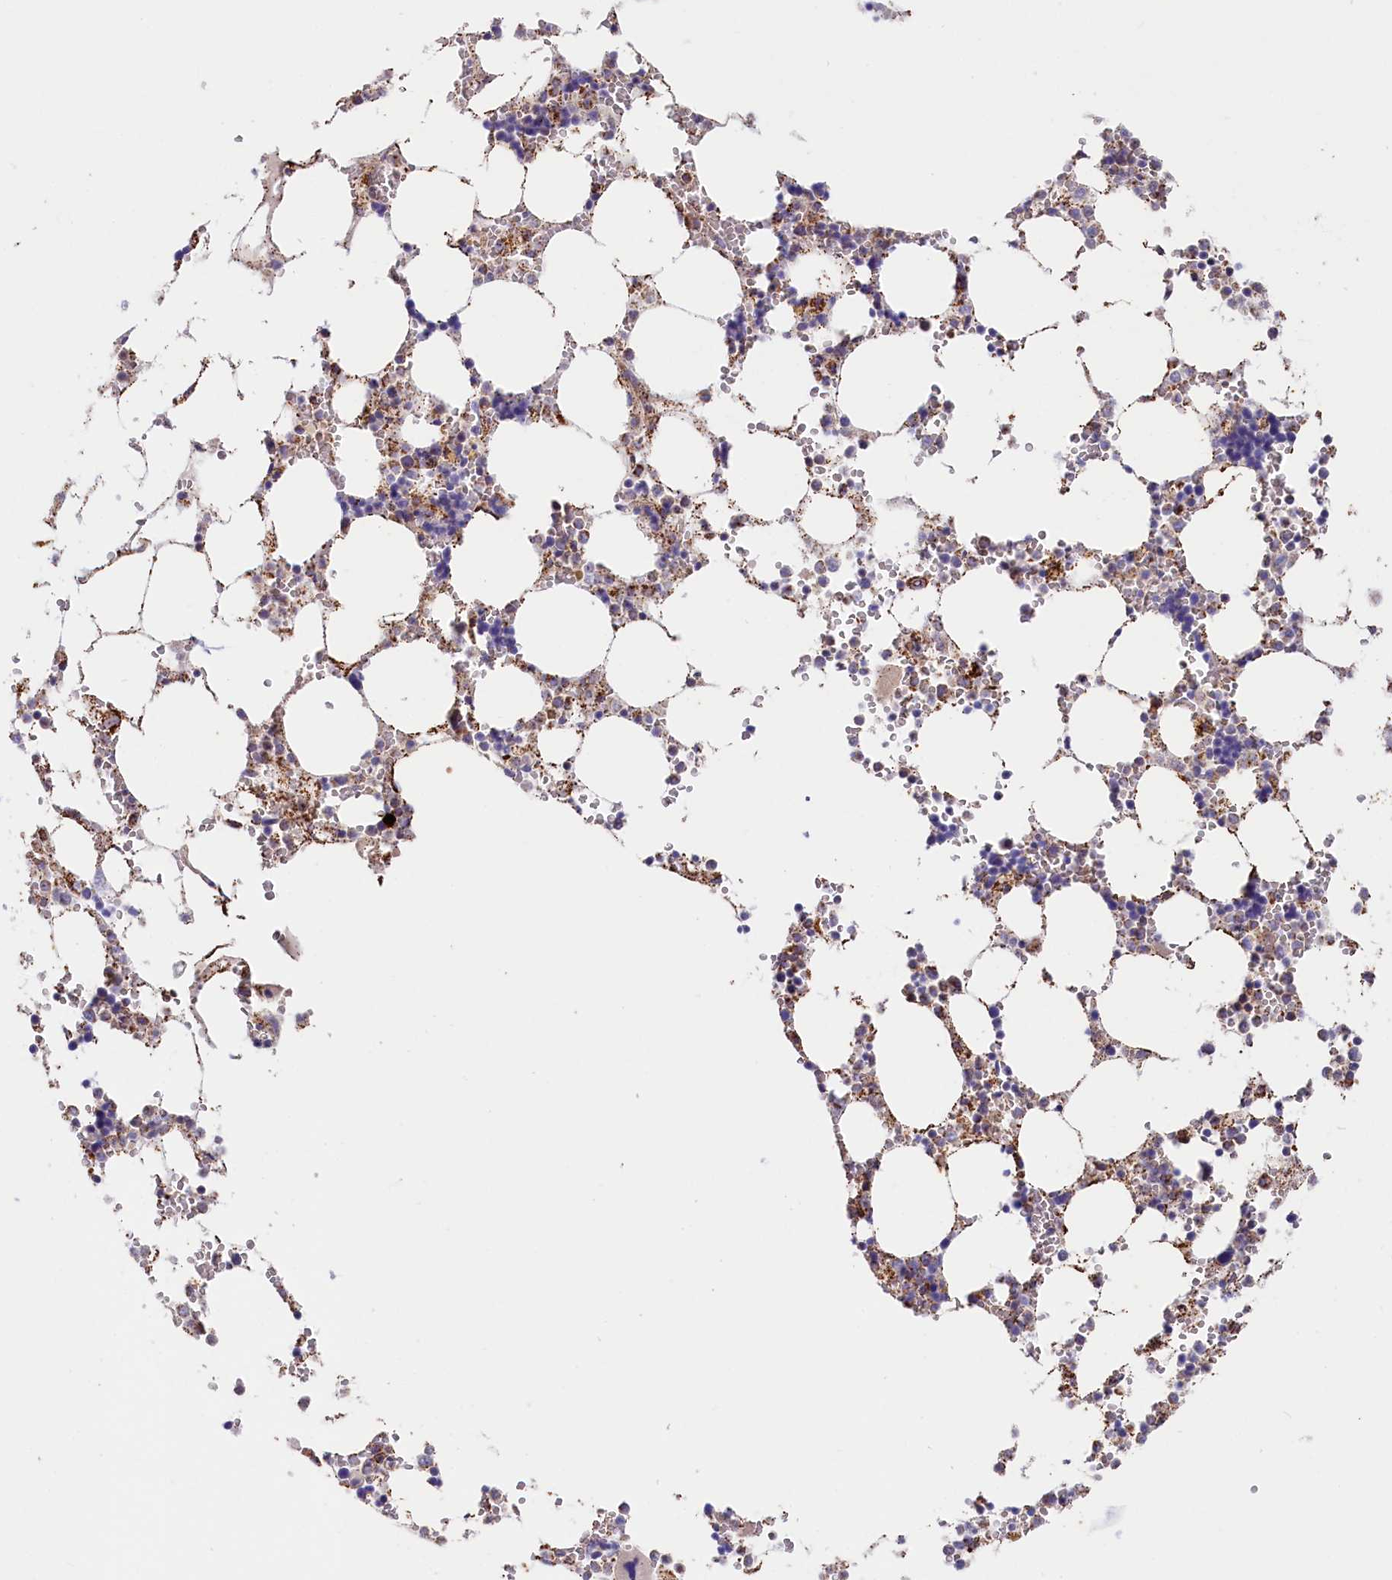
{"staining": {"intensity": "negative", "quantity": "none", "location": "none"}, "tissue": "bone marrow", "cell_type": "Hematopoietic cells", "image_type": "normal", "snomed": [{"axis": "morphology", "description": "Normal tissue, NOS"}, {"axis": "topography", "description": "Bone marrow"}], "caption": "Hematopoietic cells show no significant expression in benign bone marrow. (Brightfield microscopy of DAB (3,3'-diaminobenzidine) IHC at high magnification).", "gene": "AKTIP", "patient": {"sex": "male", "age": 64}}